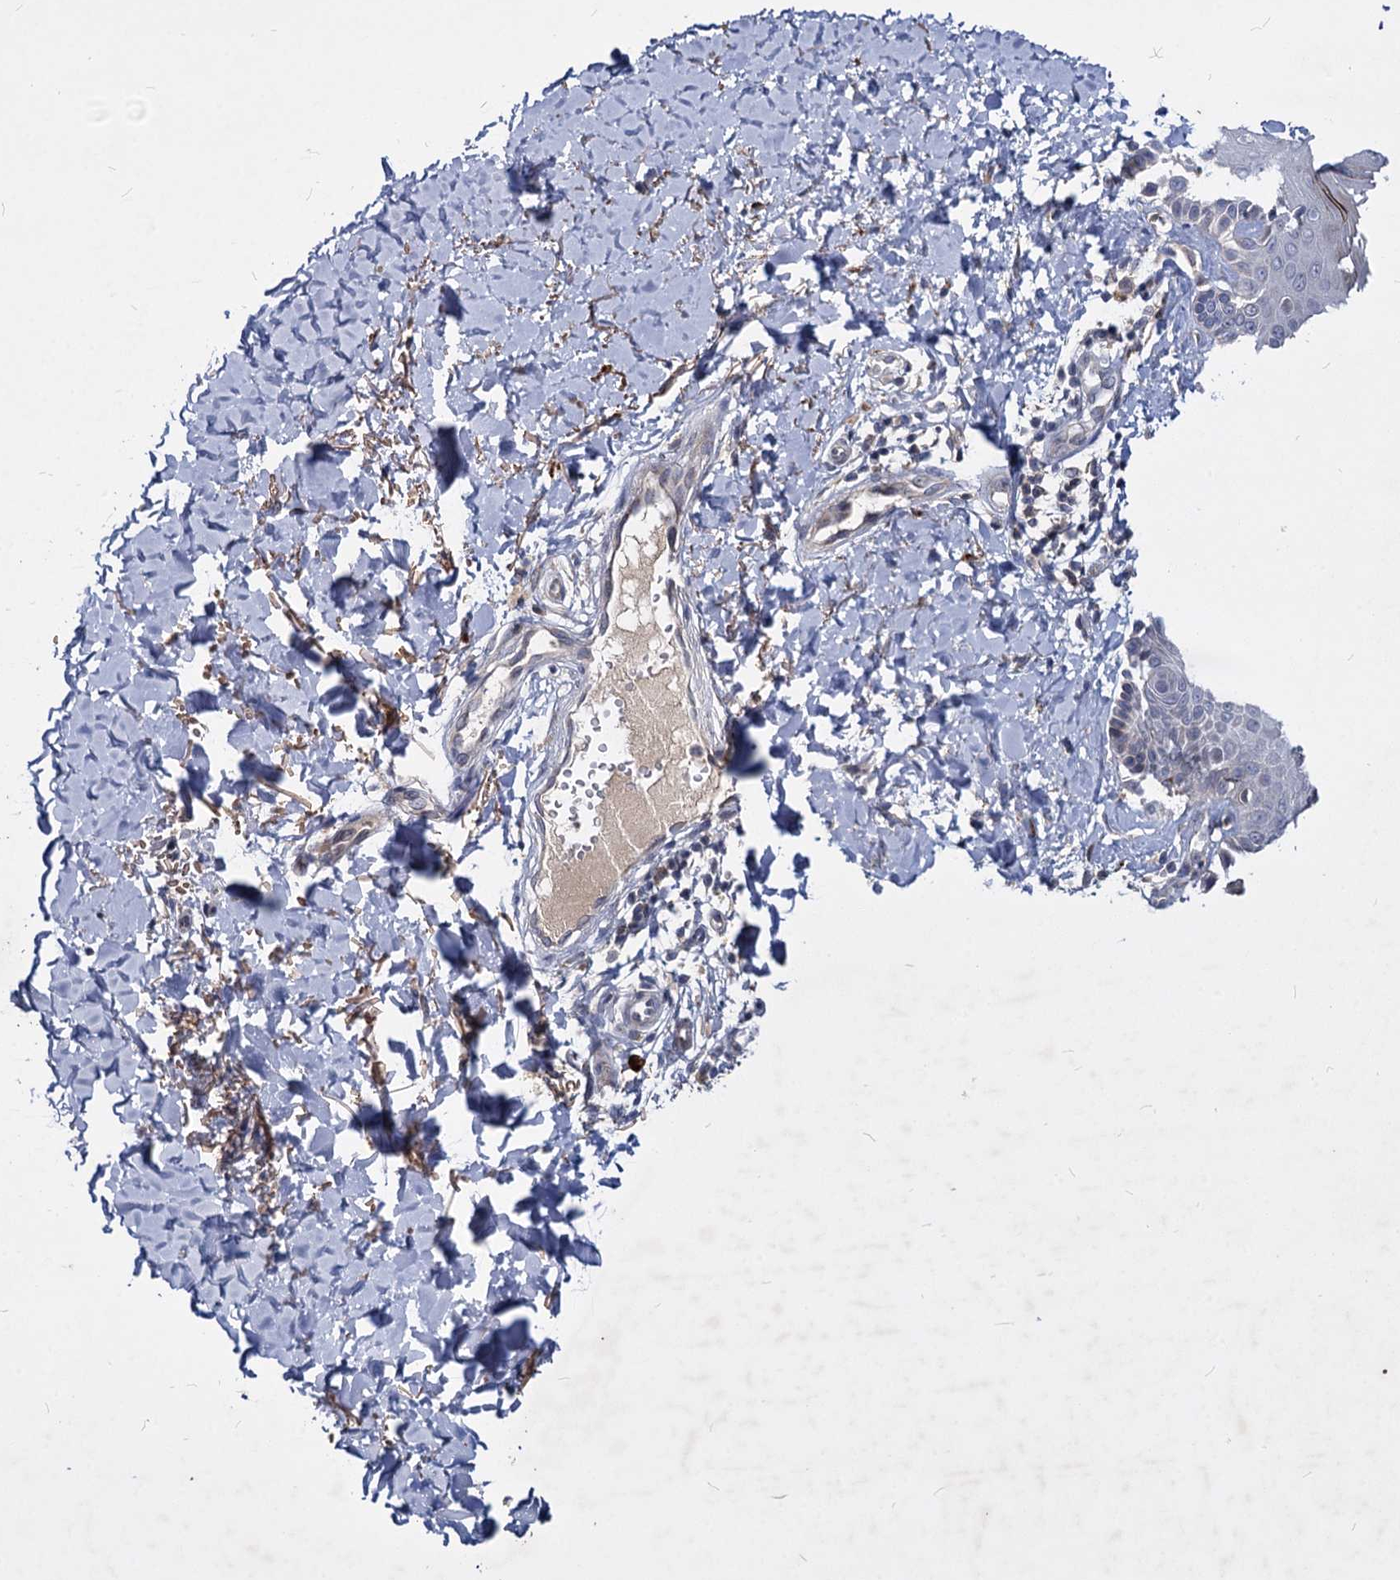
{"staining": {"intensity": "moderate", "quantity": ">75%", "location": "cytoplasmic/membranous"}, "tissue": "skin", "cell_type": "Fibroblasts", "image_type": "normal", "snomed": [{"axis": "morphology", "description": "Normal tissue, NOS"}, {"axis": "topography", "description": "Skin"}], "caption": "Skin stained with DAB IHC displays medium levels of moderate cytoplasmic/membranous expression in approximately >75% of fibroblasts. The staining is performed using DAB brown chromogen to label protein expression. The nuclei are counter-stained blue using hematoxylin.", "gene": "C11orf86", "patient": {"sex": "male", "age": 52}}